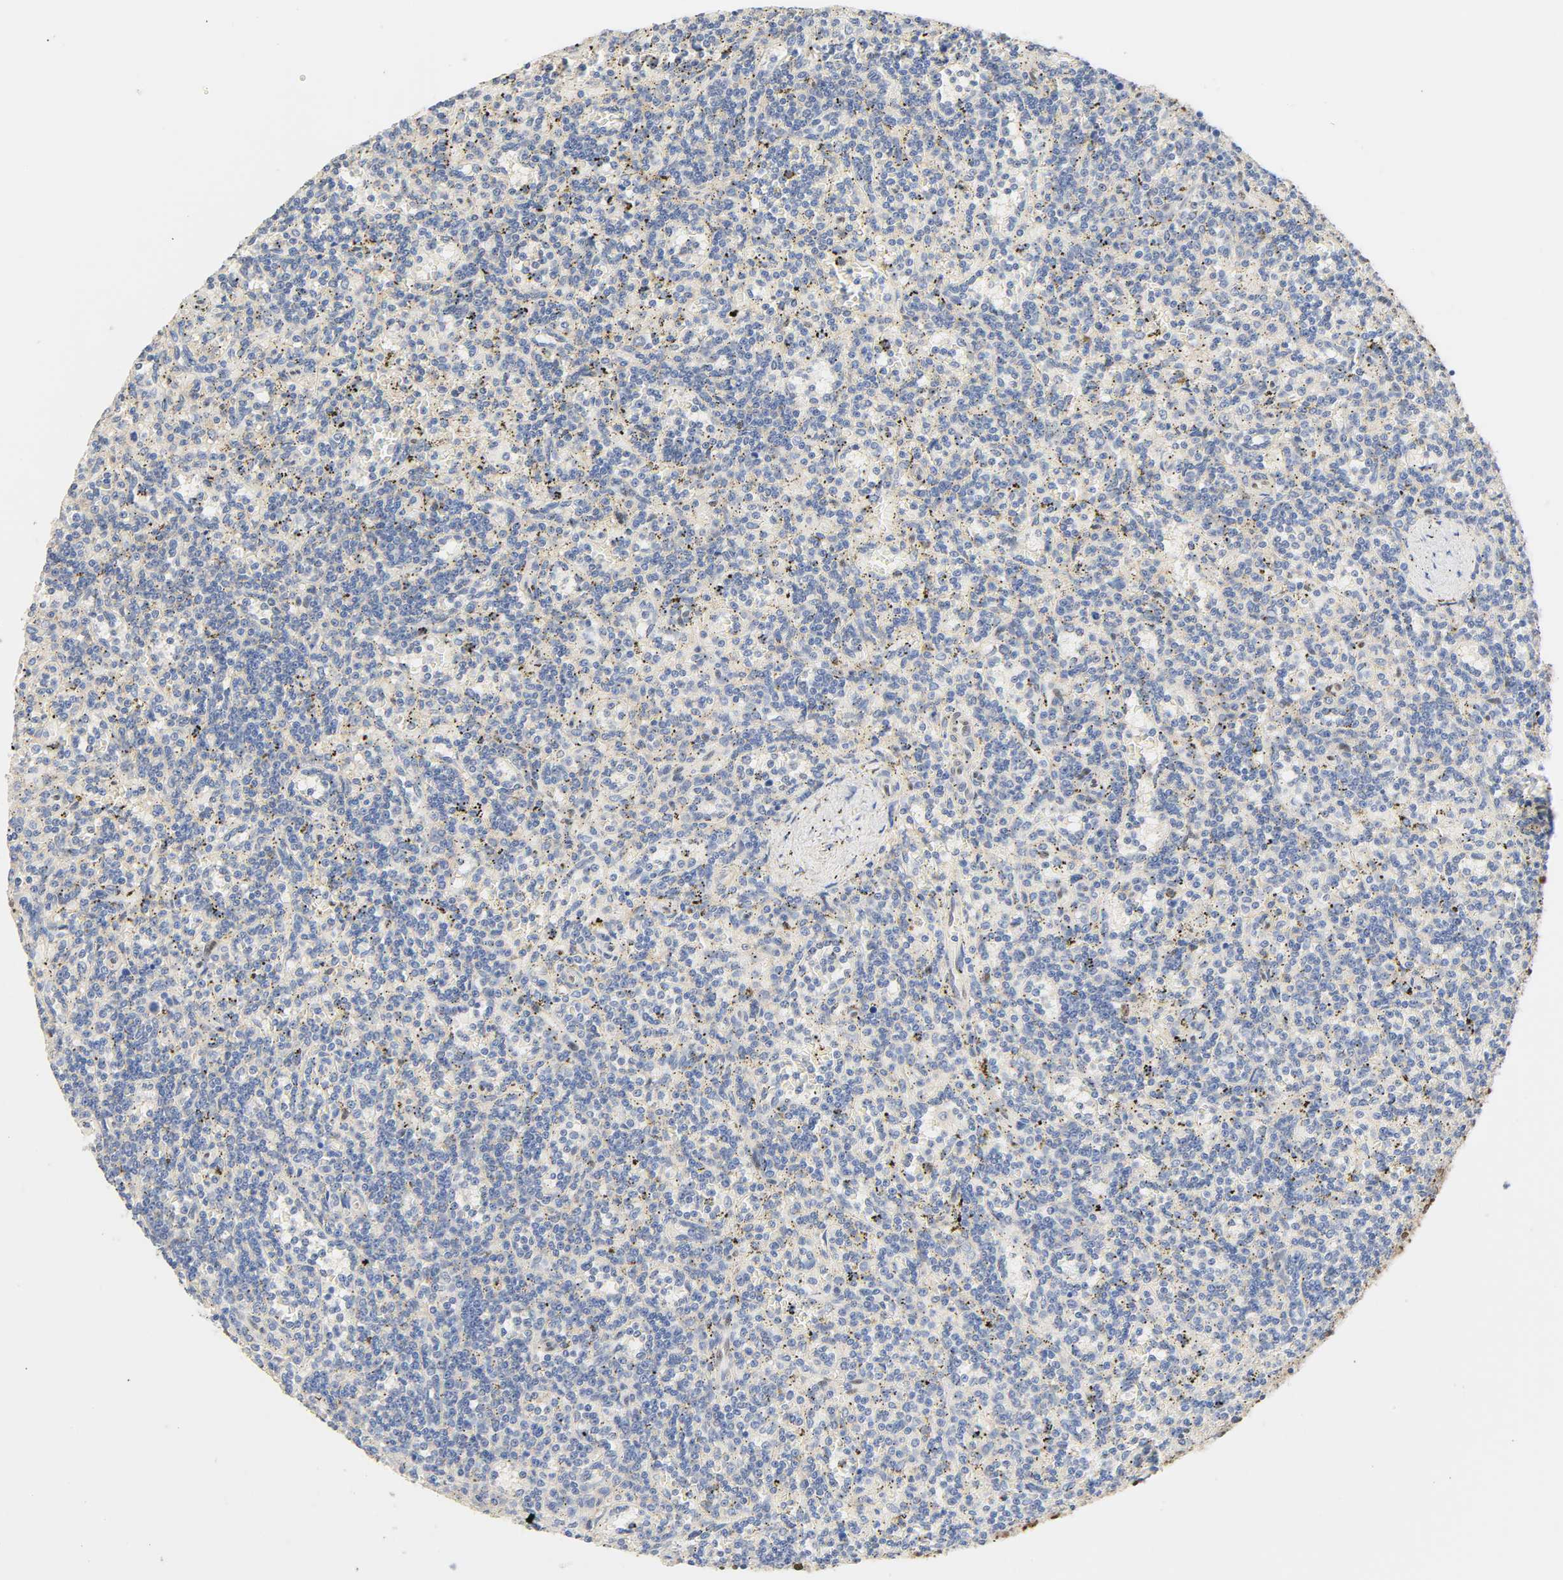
{"staining": {"intensity": "negative", "quantity": "none", "location": "none"}, "tissue": "lymphoma", "cell_type": "Tumor cells", "image_type": "cancer", "snomed": [{"axis": "morphology", "description": "Malignant lymphoma, non-Hodgkin's type, Low grade"}, {"axis": "topography", "description": "Spleen"}], "caption": "Malignant lymphoma, non-Hodgkin's type (low-grade) stained for a protein using immunohistochemistry demonstrates no staining tumor cells.", "gene": "BORCS8-MEF2B", "patient": {"sex": "male", "age": 73}}